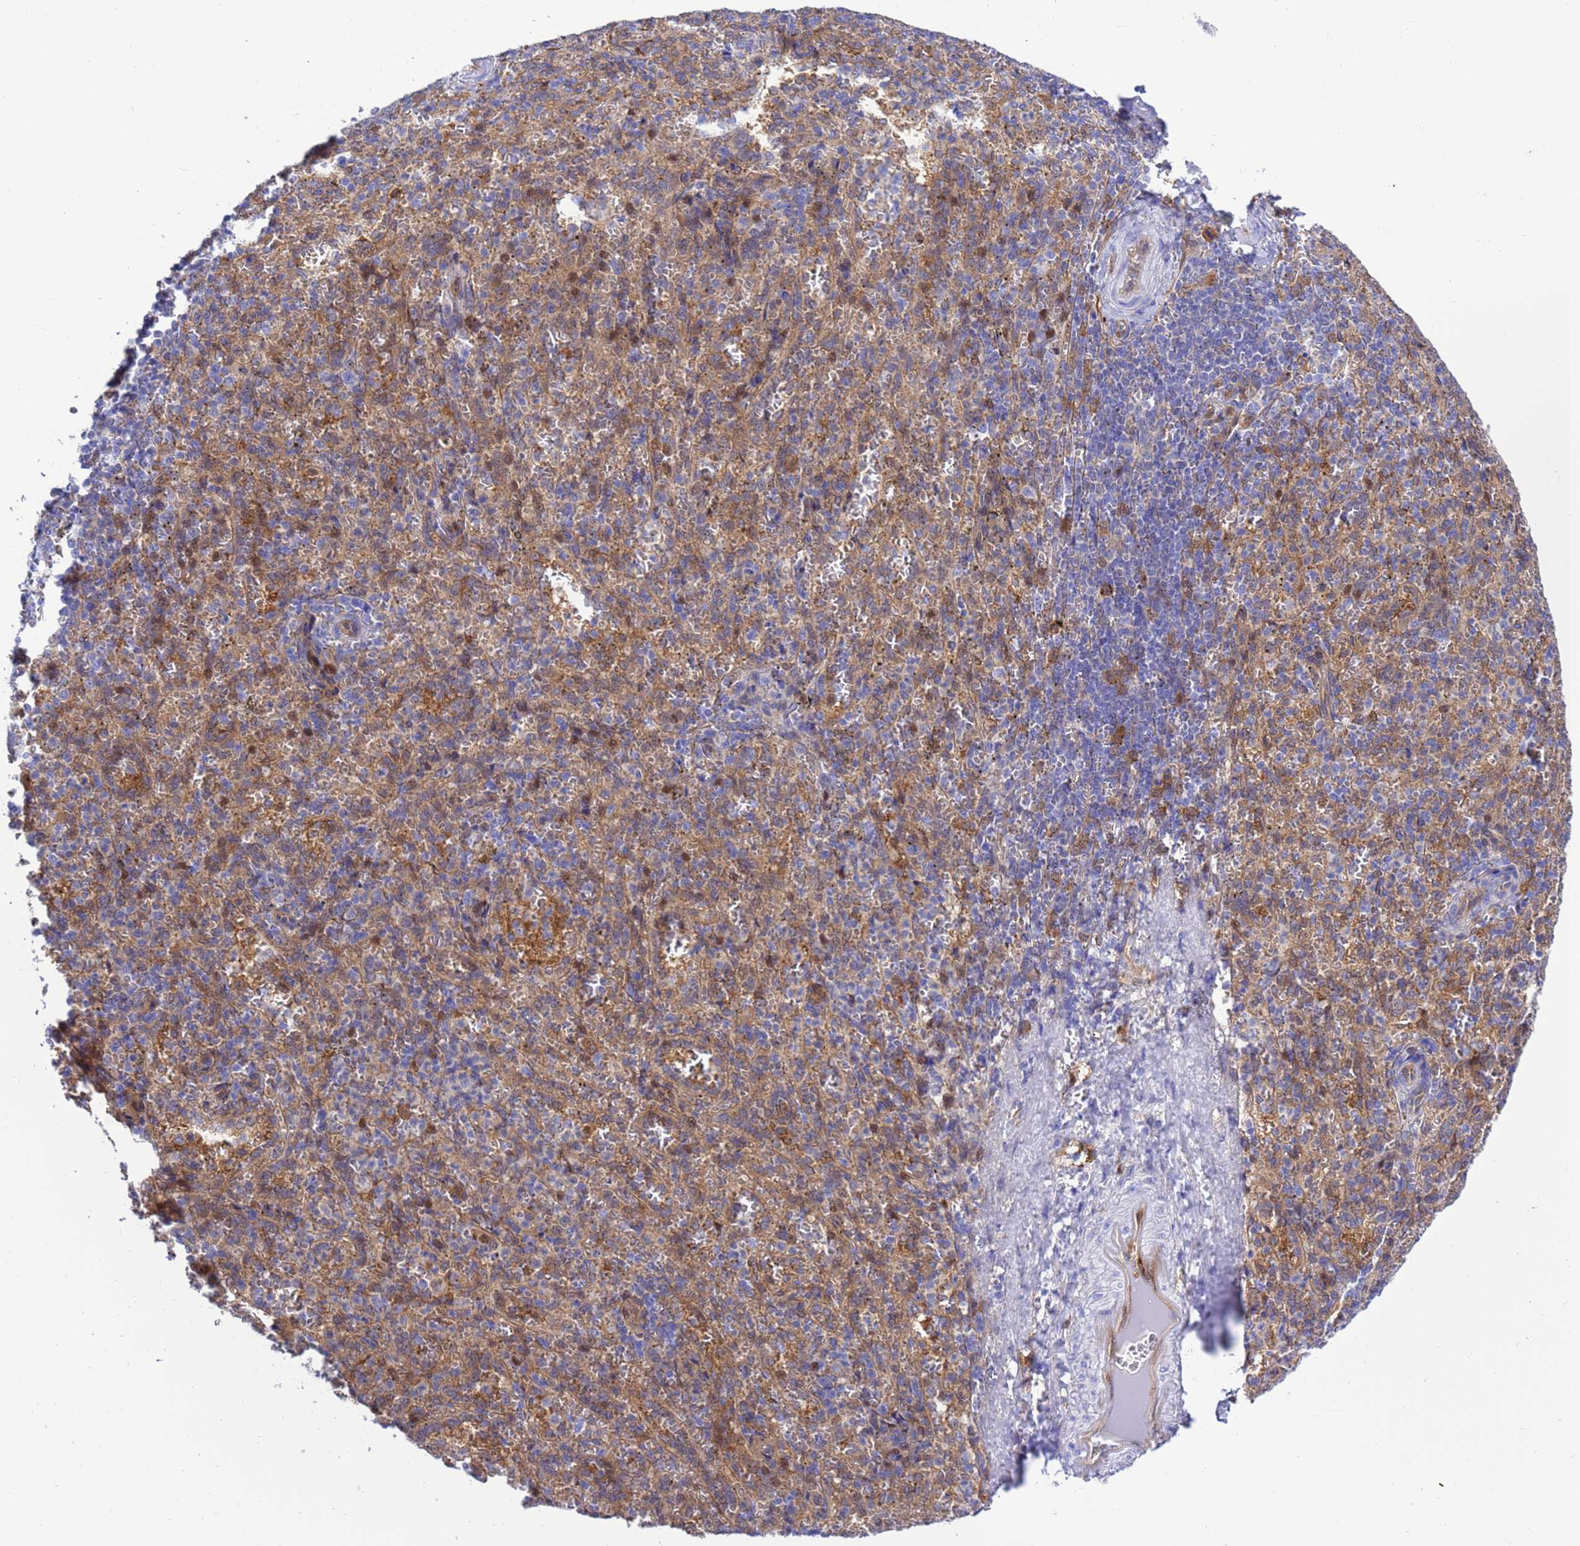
{"staining": {"intensity": "moderate", "quantity": ">75%", "location": "cytoplasmic/membranous"}, "tissue": "spleen", "cell_type": "Cells in red pulp", "image_type": "normal", "snomed": [{"axis": "morphology", "description": "Normal tissue, NOS"}, {"axis": "topography", "description": "Spleen"}], "caption": "Immunohistochemistry histopathology image of unremarkable spleen stained for a protein (brown), which demonstrates medium levels of moderate cytoplasmic/membranous expression in approximately >75% of cells in red pulp.", "gene": "FOXRED1", "patient": {"sex": "female", "age": 21}}